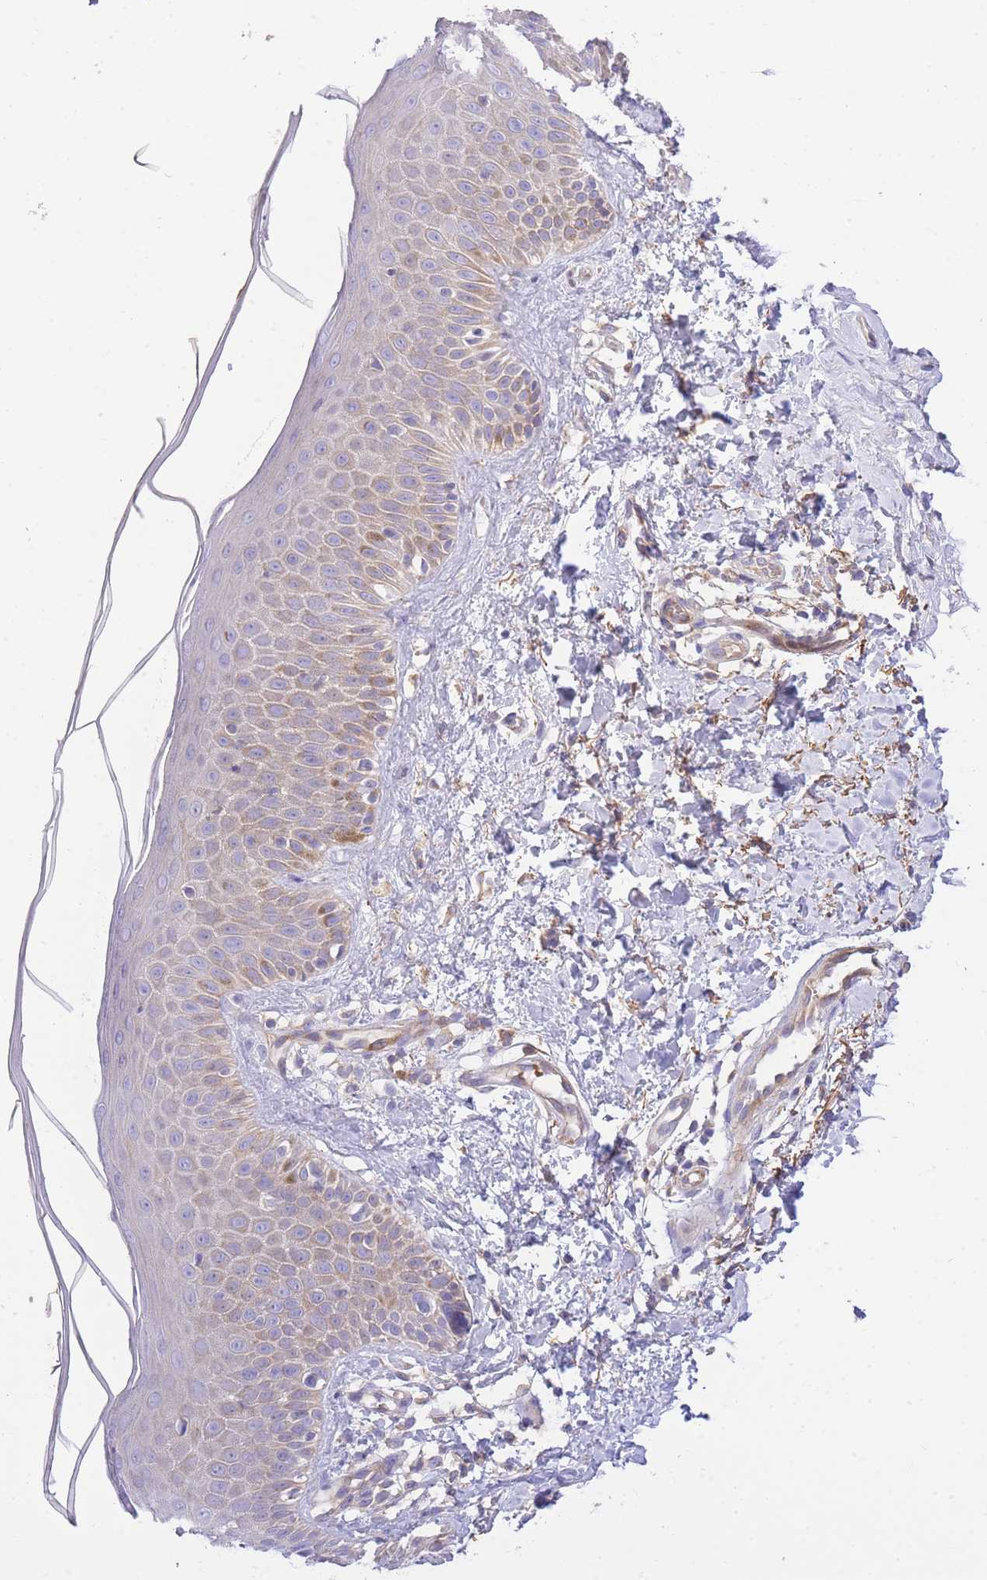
{"staining": {"intensity": "moderate", "quantity": "<25%", "location": "cytoplasmic/membranous"}, "tissue": "skin", "cell_type": "Fibroblasts", "image_type": "normal", "snomed": [{"axis": "morphology", "description": "Normal tissue, NOS"}, {"axis": "topography", "description": "Skin"}], "caption": "DAB immunohistochemical staining of benign human skin reveals moderate cytoplasmic/membranous protein expression in approximately <25% of fibroblasts.", "gene": "INSYN2B", "patient": {"sex": "male", "age": 52}}